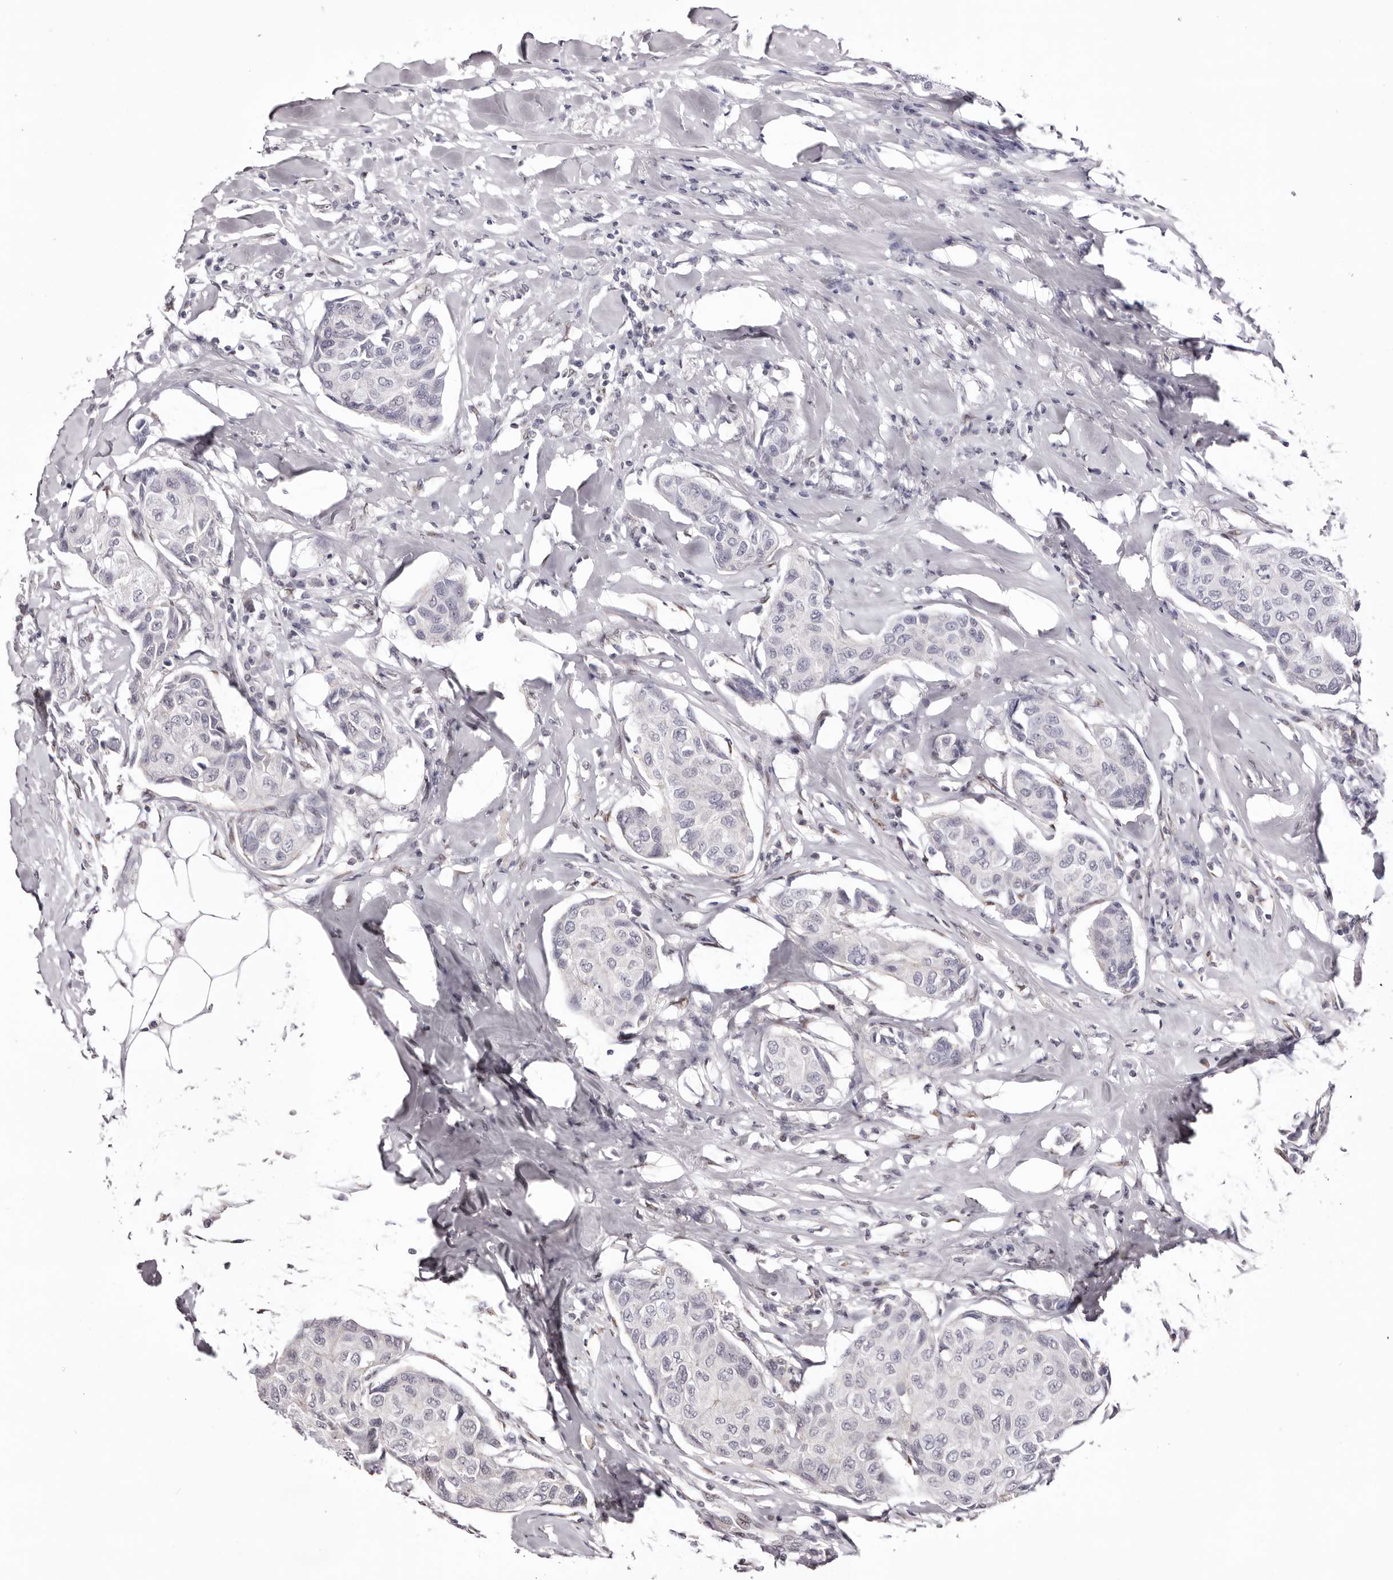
{"staining": {"intensity": "negative", "quantity": "none", "location": "none"}, "tissue": "breast cancer", "cell_type": "Tumor cells", "image_type": "cancer", "snomed": [{"axis": "morphology", "description": "Duct carcinoma"}, {"axis": "topography", "description": "Breast"}], "caption": "The immunohistochemistry histopathology image has no significant expression in tumor cells of breast intraductal carcinoma tissue.", "gene": "FBXO5", "patient": {"sex": "female", "age": 80}}